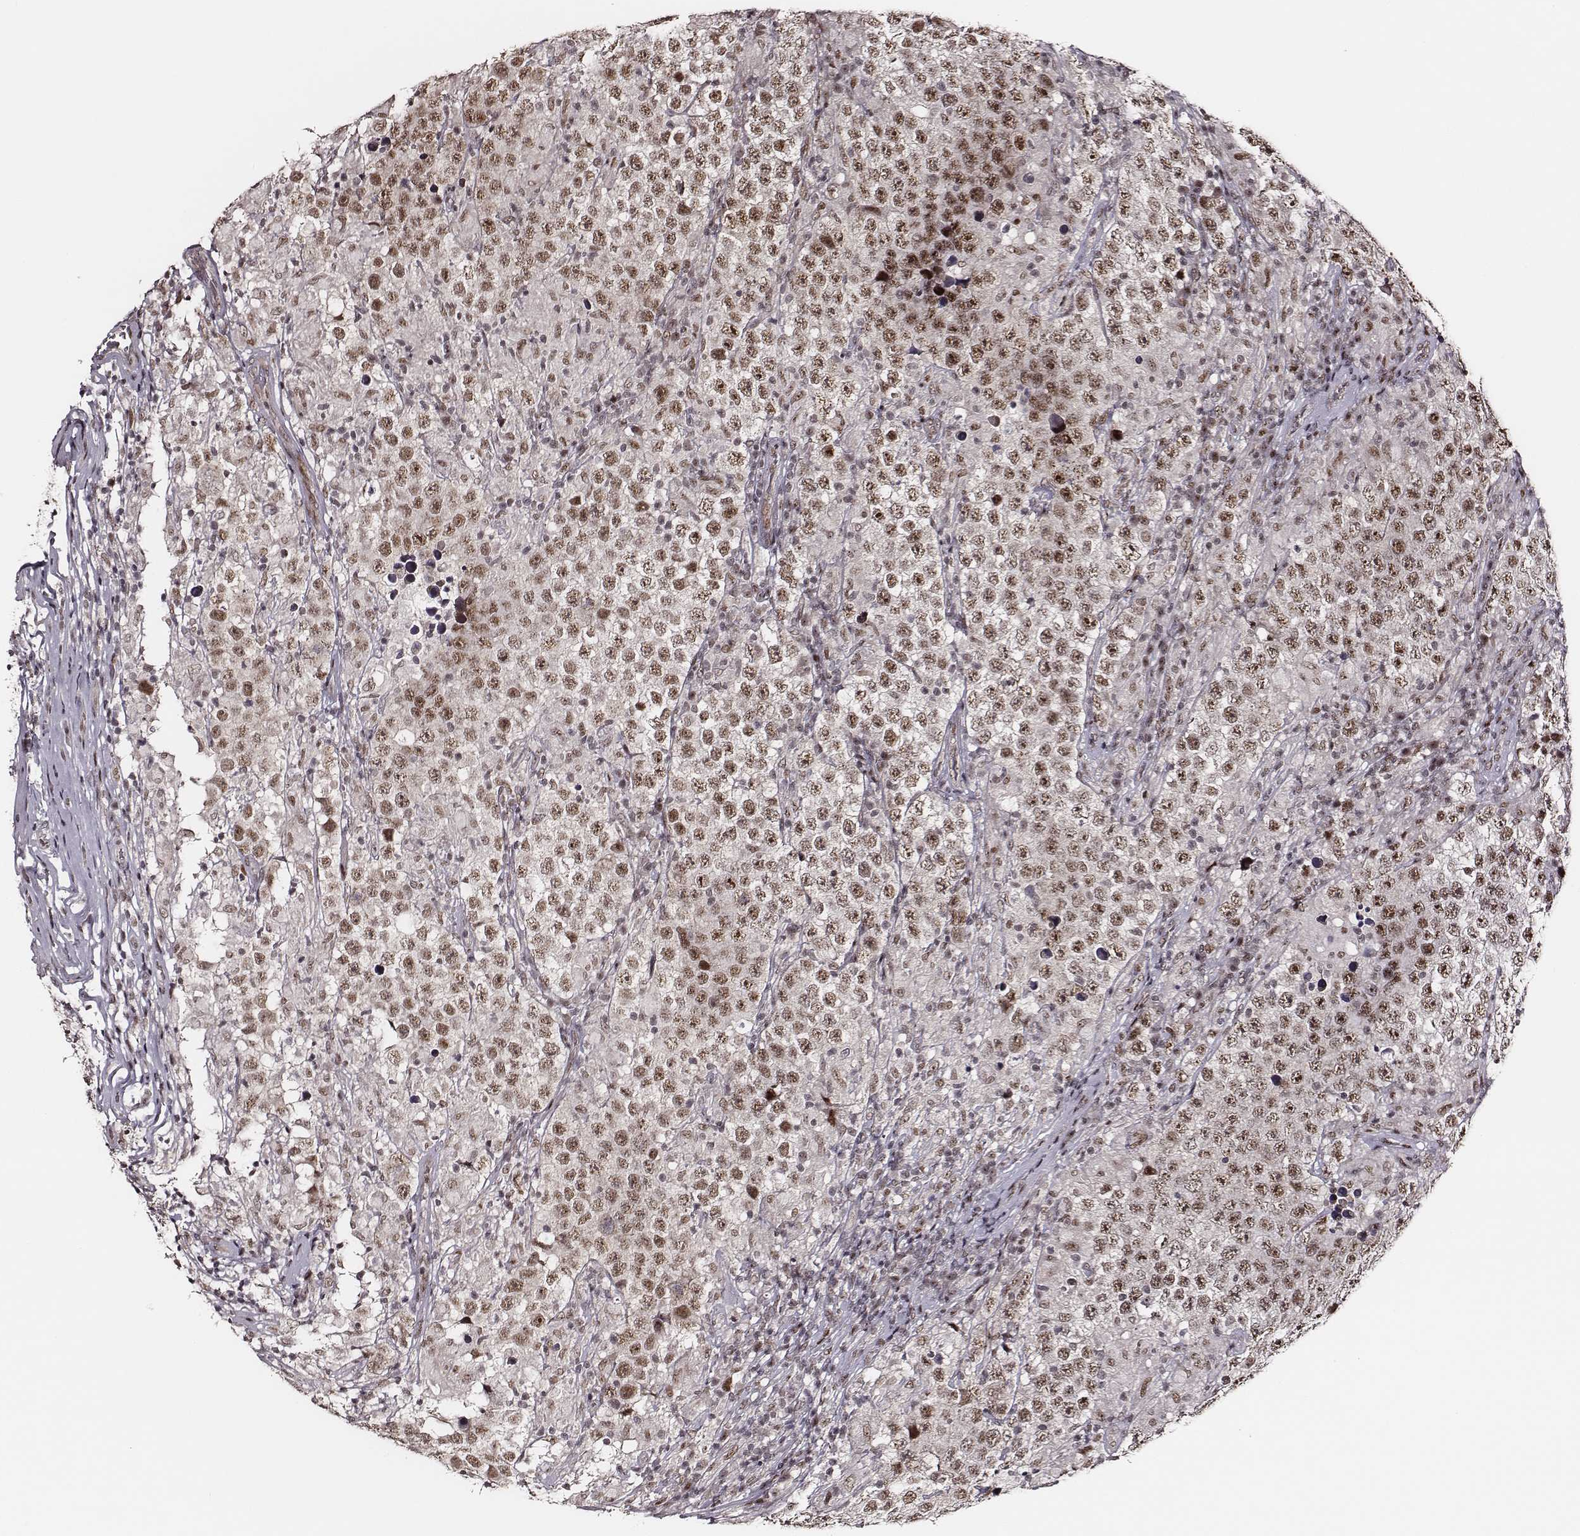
{"staining": {"intensity": "moderate", "quantity": ">75%", "location": "nuclear"}, "tissue": "testis cancer", "cell_type": "Tumor cells", "image_type": "cancer", "snomed": [{"axis": "morphology", "description": "Seminoma, NOS"}, {"axis": "morphology", "description": "Carcinoma, Embryonal, NOS"}, {"axis": "topography", "description": "Testis"}], "caption": "Immunohistochemical staining of human seminoma (testis) shows moderate nuclear protein staining in approximately >75% of tumor cells.", "gene": "PPARA", "patient": {"sex": "male", "age": 41}}